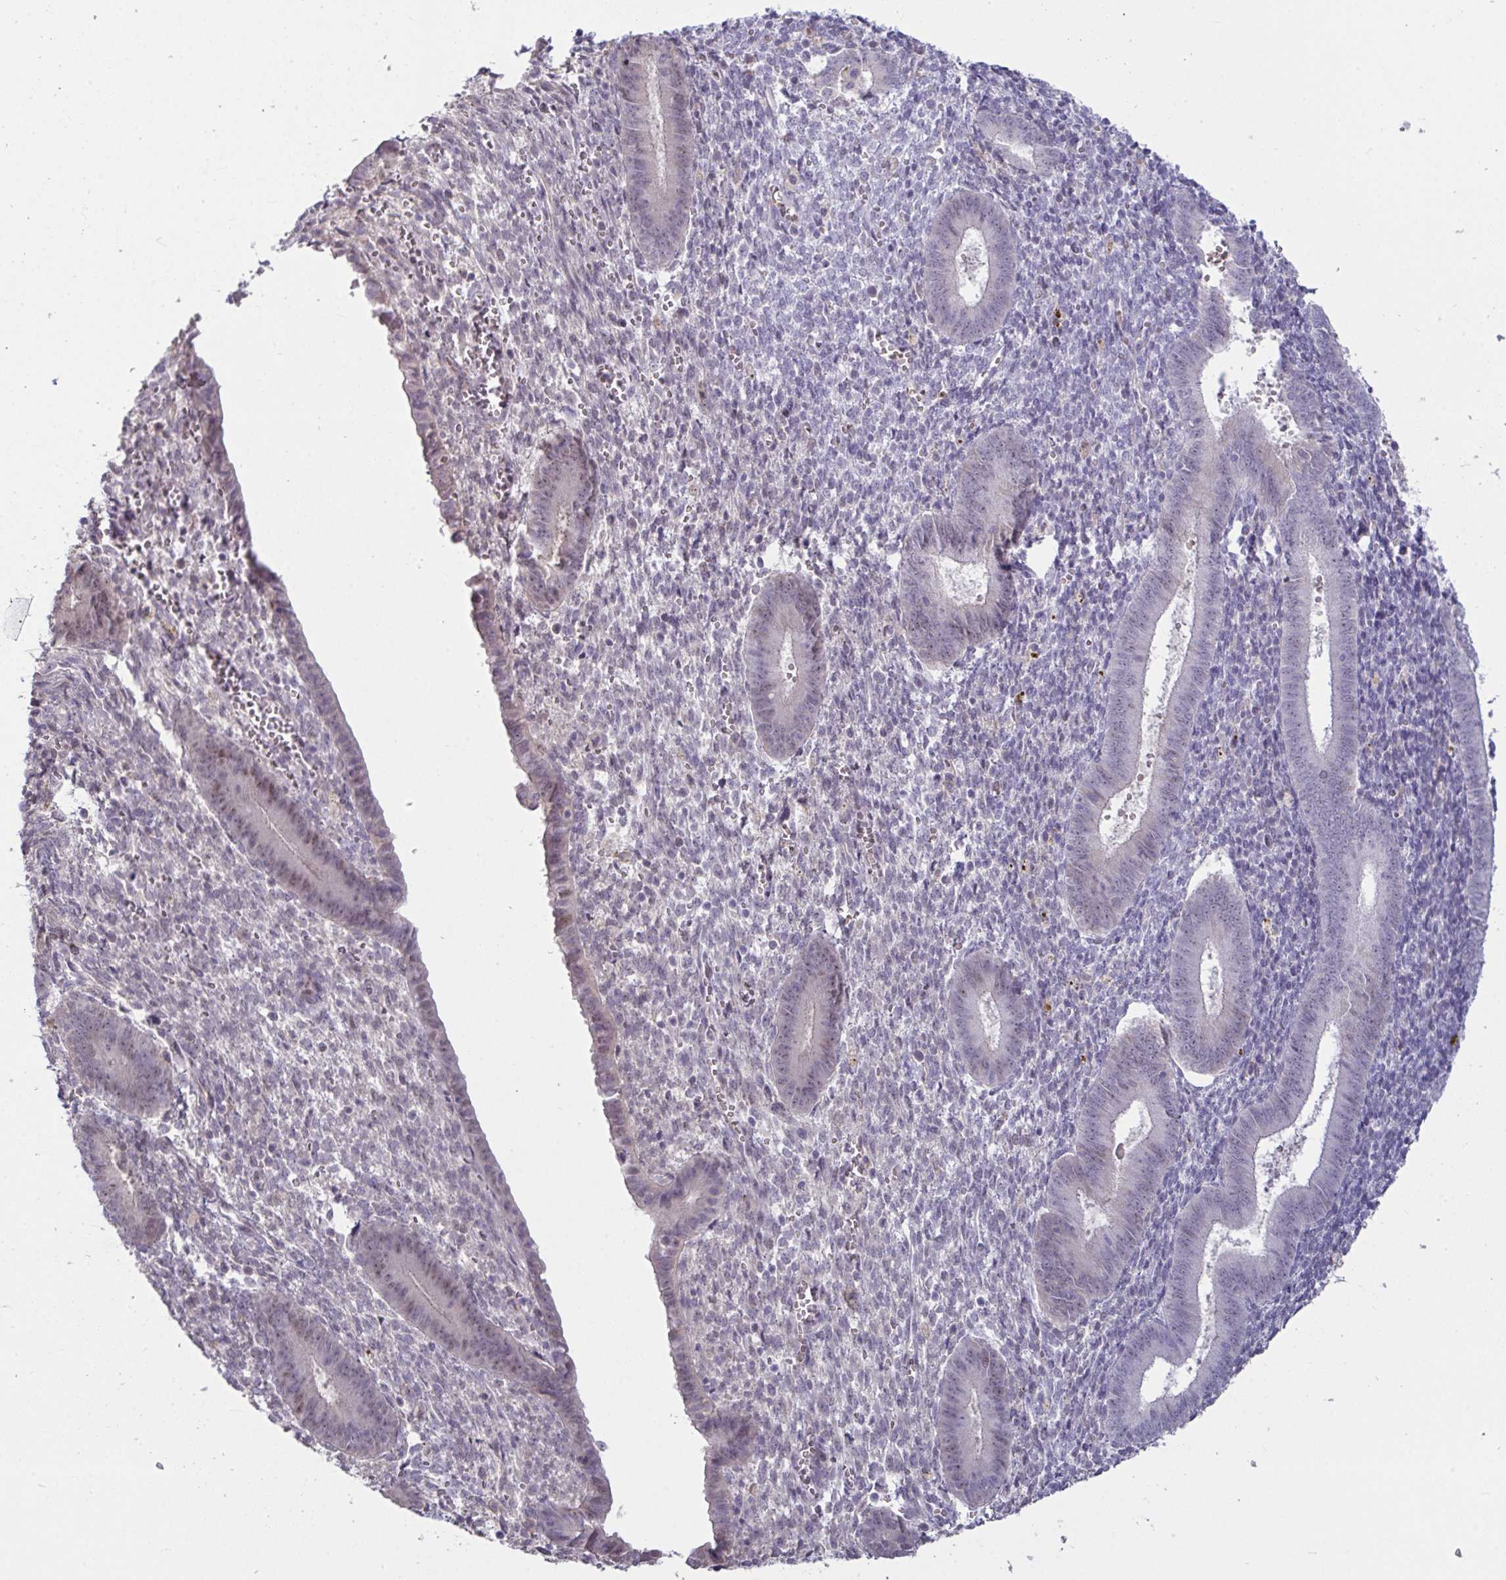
{"staining": {"intensity": "negative", "quantity": "none", "location": "none"}, "tissue": "endometrium", "cell_type": "Cells in endometrial stroma", "image_type": "normal", "snomed": [{"axis": "morphology", "description": "Normal tissue, NOS"}, {"axis": "topography", "description": "Endometrium"}], "caption": "This is an immunohistochemistry micrograph of benign endometrium. There is no positivity in cells in endometrial stroma.", "gene": "MYC", "patient": {"sex": "female", "age": 25}}